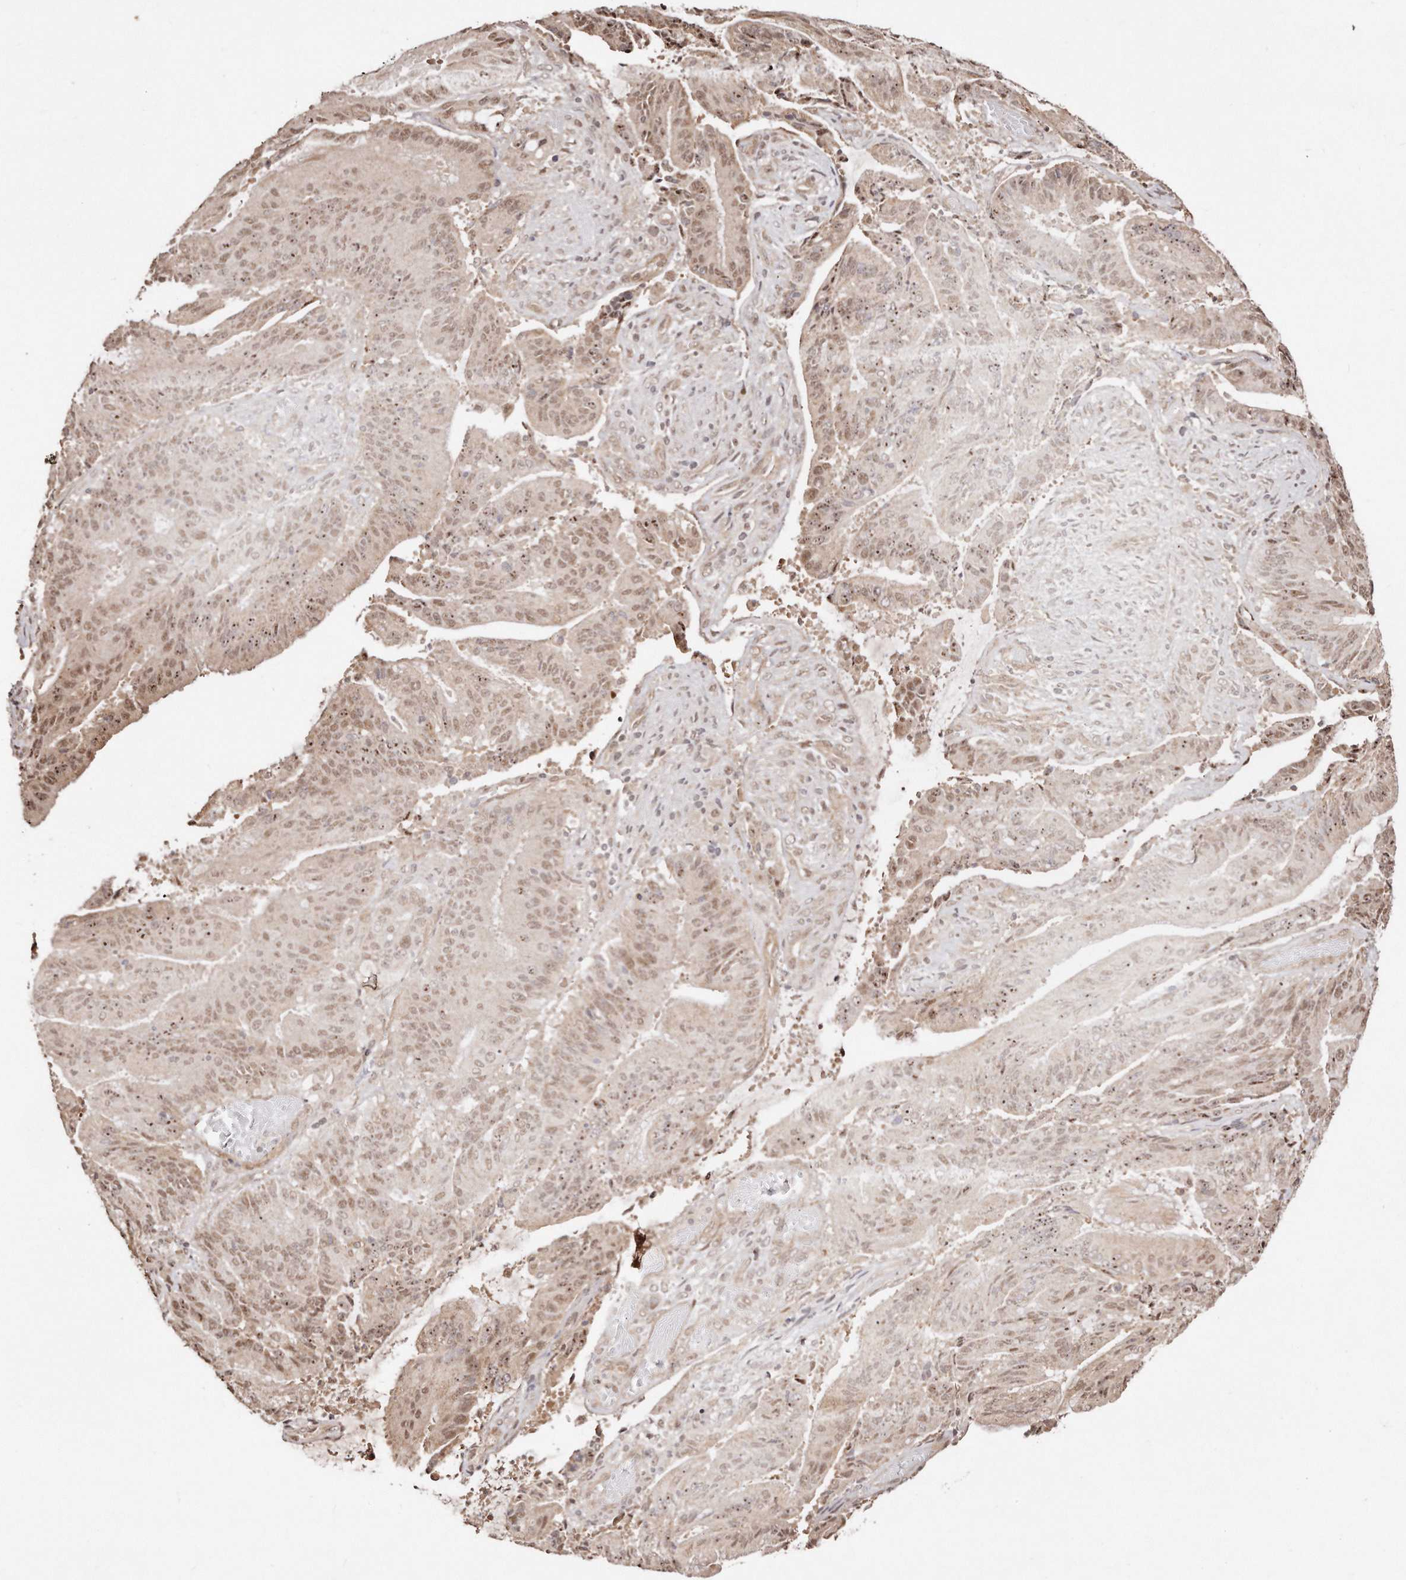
{"staining": {"intensity": "moderate", "quantity": ">75%", "location": "nuclear"}, "tissue": "liver cancer", "cell_type": "Tumor cells", "image_type": "cancer", "snomed": [{"axis": "morphology", "description": "Normal tissue, NOS"}, {"axis": "morphology", "description": "Cholangiocarcinoma"}, {"axis": "topography", "description": "Liver"}, {"axis": "topography", "description": "Peripheral nerve tissue"}], "caption": "Protein staining by immunohistochemistry (IHC) displays moderate nuclear staining in about >75% of tumor cells in liver cancer. The staining is performed using DAB brown chromogen to label protein expression. The nuclei are counter-stained blue using hematoxylin.", "gene": "SOX4", "patient": {"sex": "female", "age": 73}}